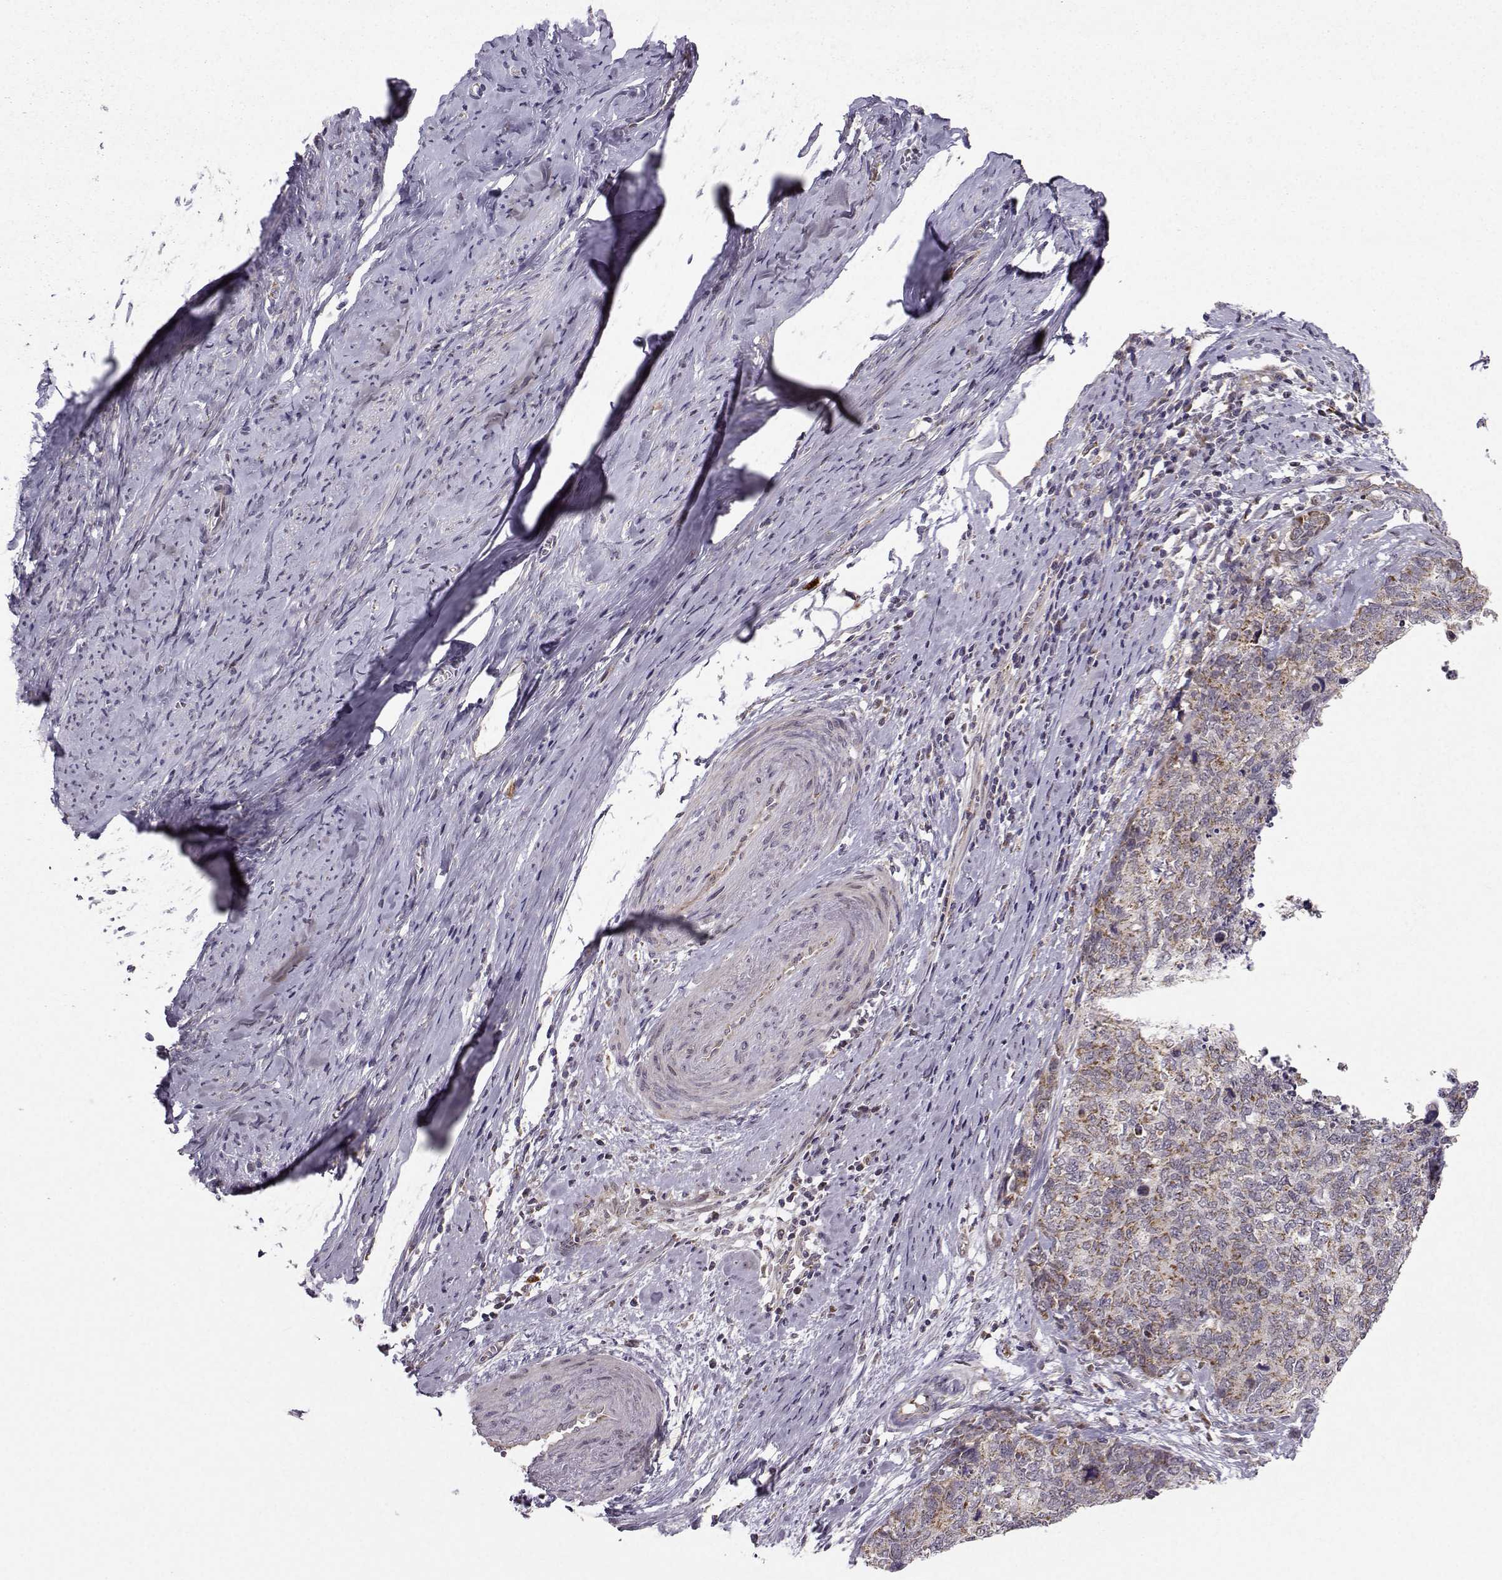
{"staining": {"intensity": "weak", "quantity": "<25%", "location": "cytoplasmic/membranous"}, "tissue": "cervical cancer", "cell_type": "Tumor cells", "image_type": "cancer", "snomed": [{"axis": "morphology", "description": "Squamous cell carcinoma, NOS"}, {"axis": "topography", "description": "Cervix"}], "caption": "Immunohistochemistry (IHC) of human cervical cancer (squamous cell carcinoma) demonstrates no staining in tumor cells.", "gene": "NECAB3", "patient": {"sex": "female", "age": 63}}